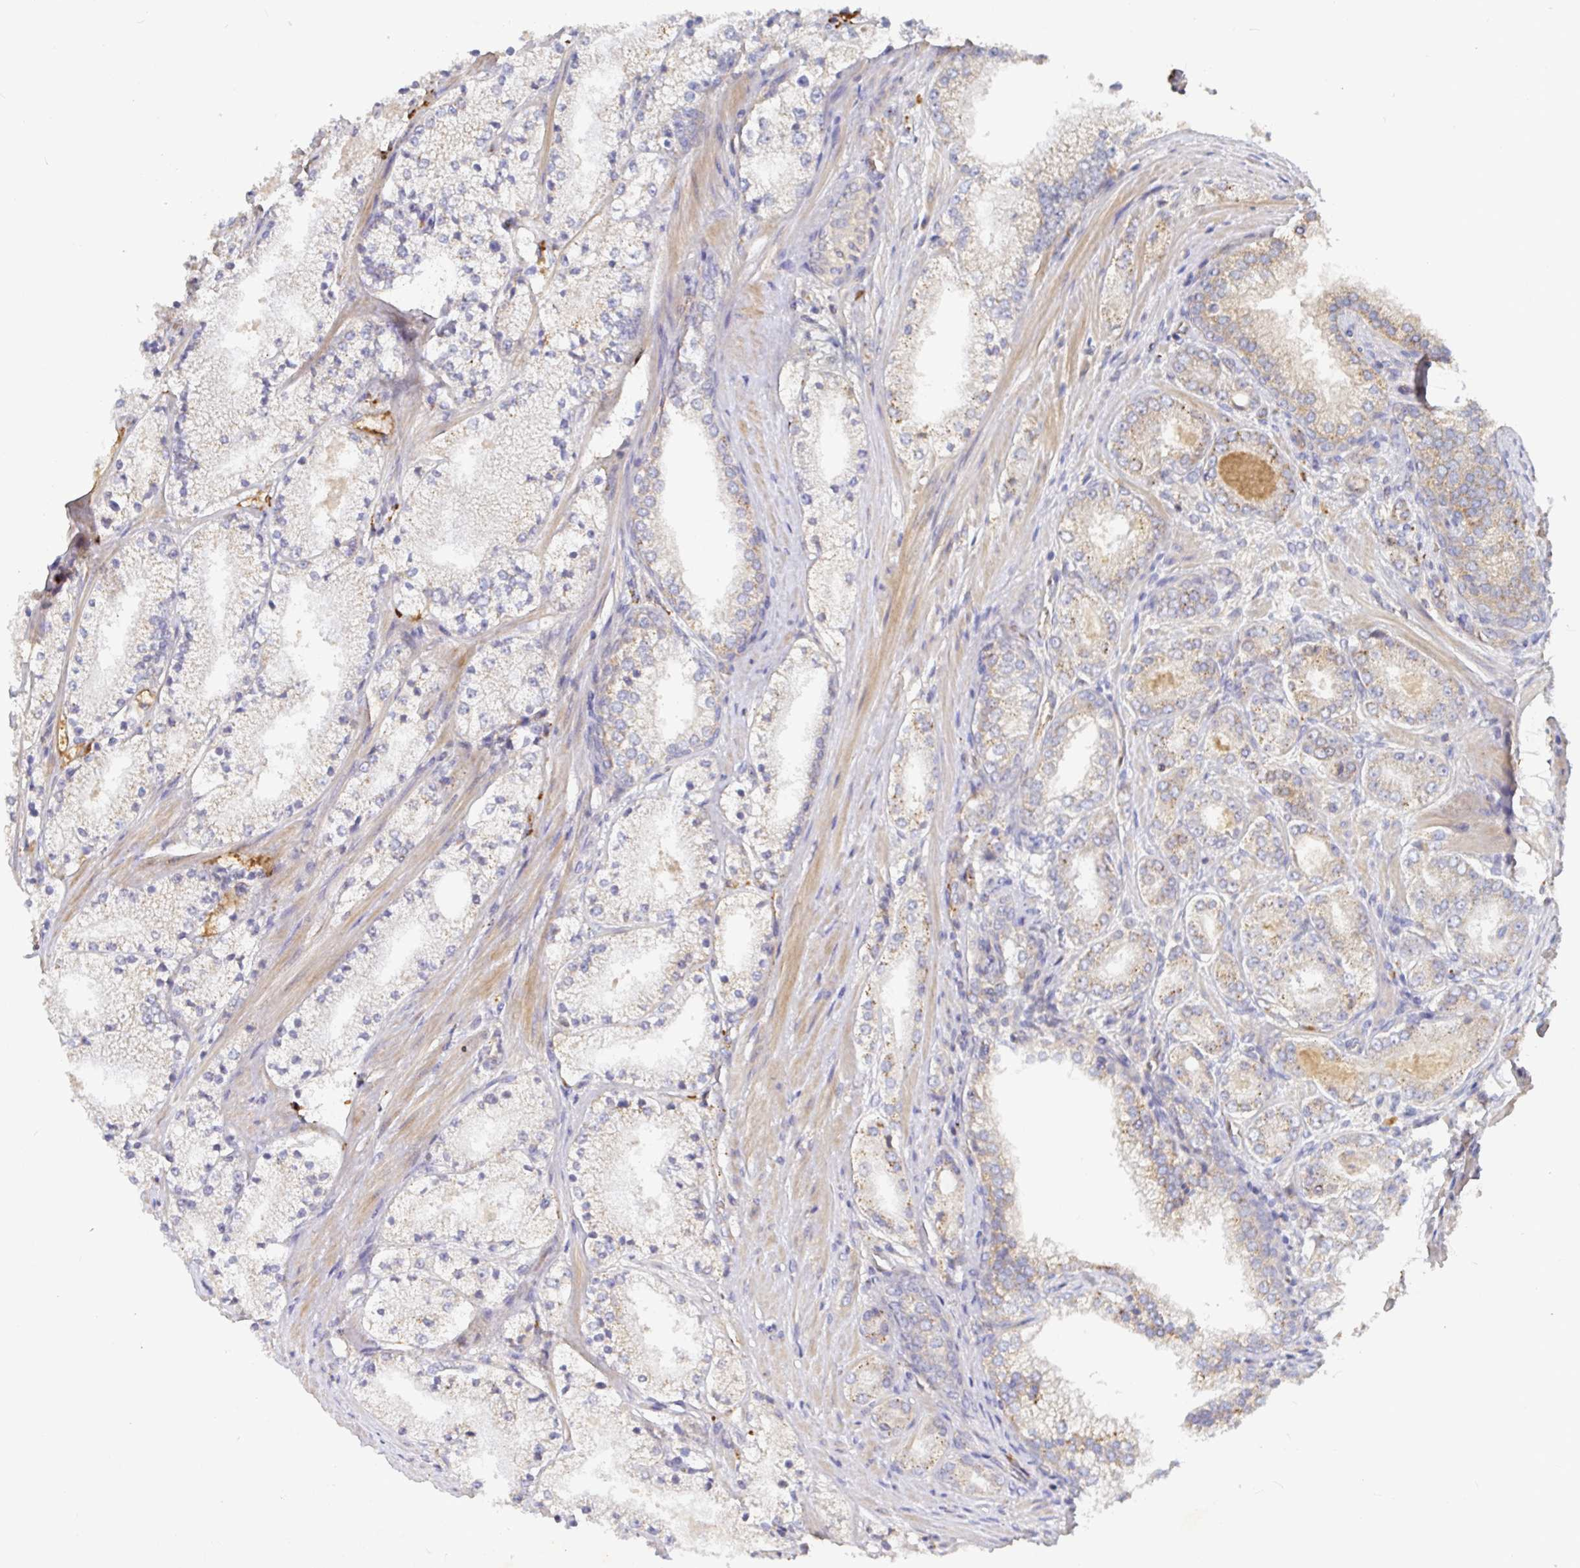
{"staining": {"intensity": "weak", "quantity": "<25%", "location": "cytoplasmic/membranous"}, "tissue": "prostate cancer", "cell_type": "Tumor cells", "image_type": "cancer", "snomed": [{"axis": "morphology", "description": "Adenocarcinoma, High grade"}, {"axis": "topography", "description": "Prostate"}], "caption": "This is an immunohistochemistry histopathology image of adenocarcinoma (high-grade) (prostate). There is no expression in tumor cells.", "gene": "IRAK2", "patient": {"sex": "male", "age": 63}}